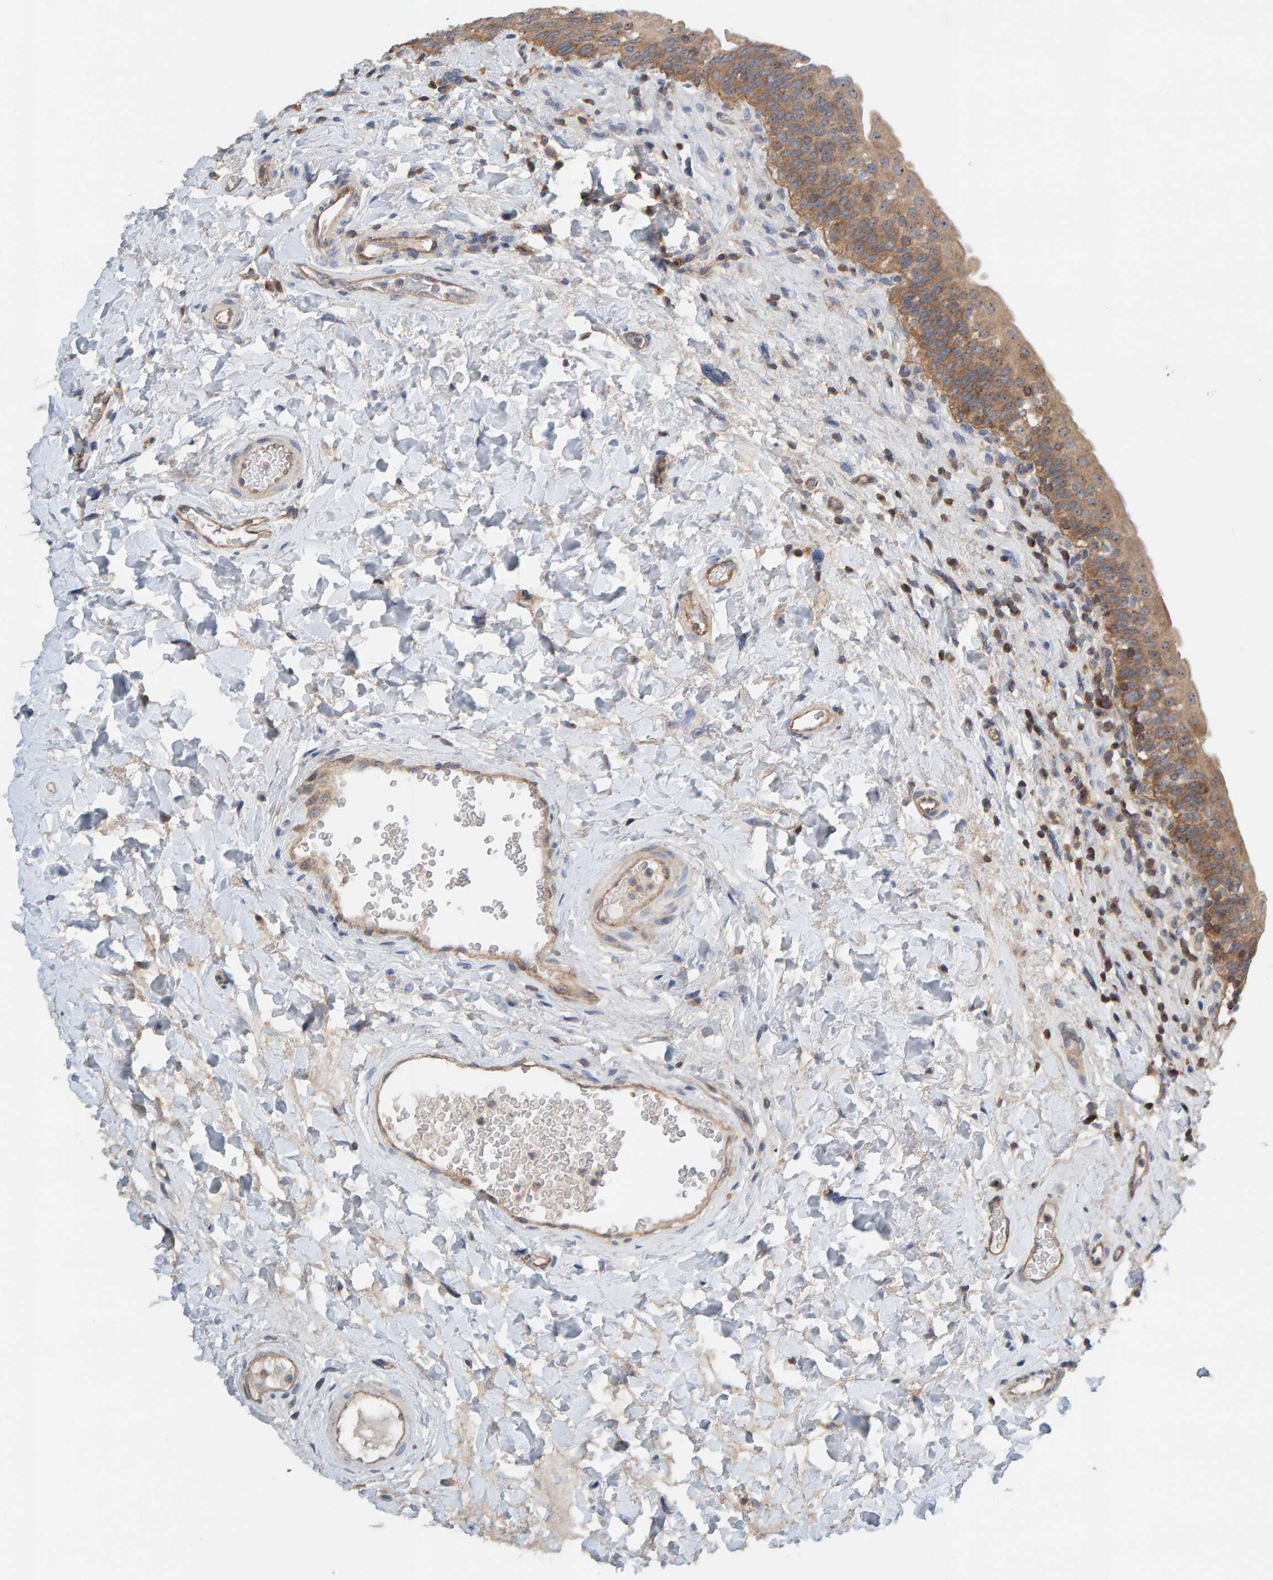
{"staining": {"intensity": "moderate", "quantity": ">75%", "location": "cytoplasmic/membranous"}, "tissue": "urinary bladder", "cell_type": "Urothelial cells", "image_type": "normal", "snomed": [{"axis": "morphology", "description": "Normal tissue, NOS"}, {"axis": "topography", "description": "Urinary bladder"}], "caption": "Brown immunohistochemical staining in benign urinary bladder exhibits moderate cytoplasmic/membranous positivity in approximately >75% of urothelial cells.", "gene": "CCM2", "patient": {"sex": "male", "age": 83}}